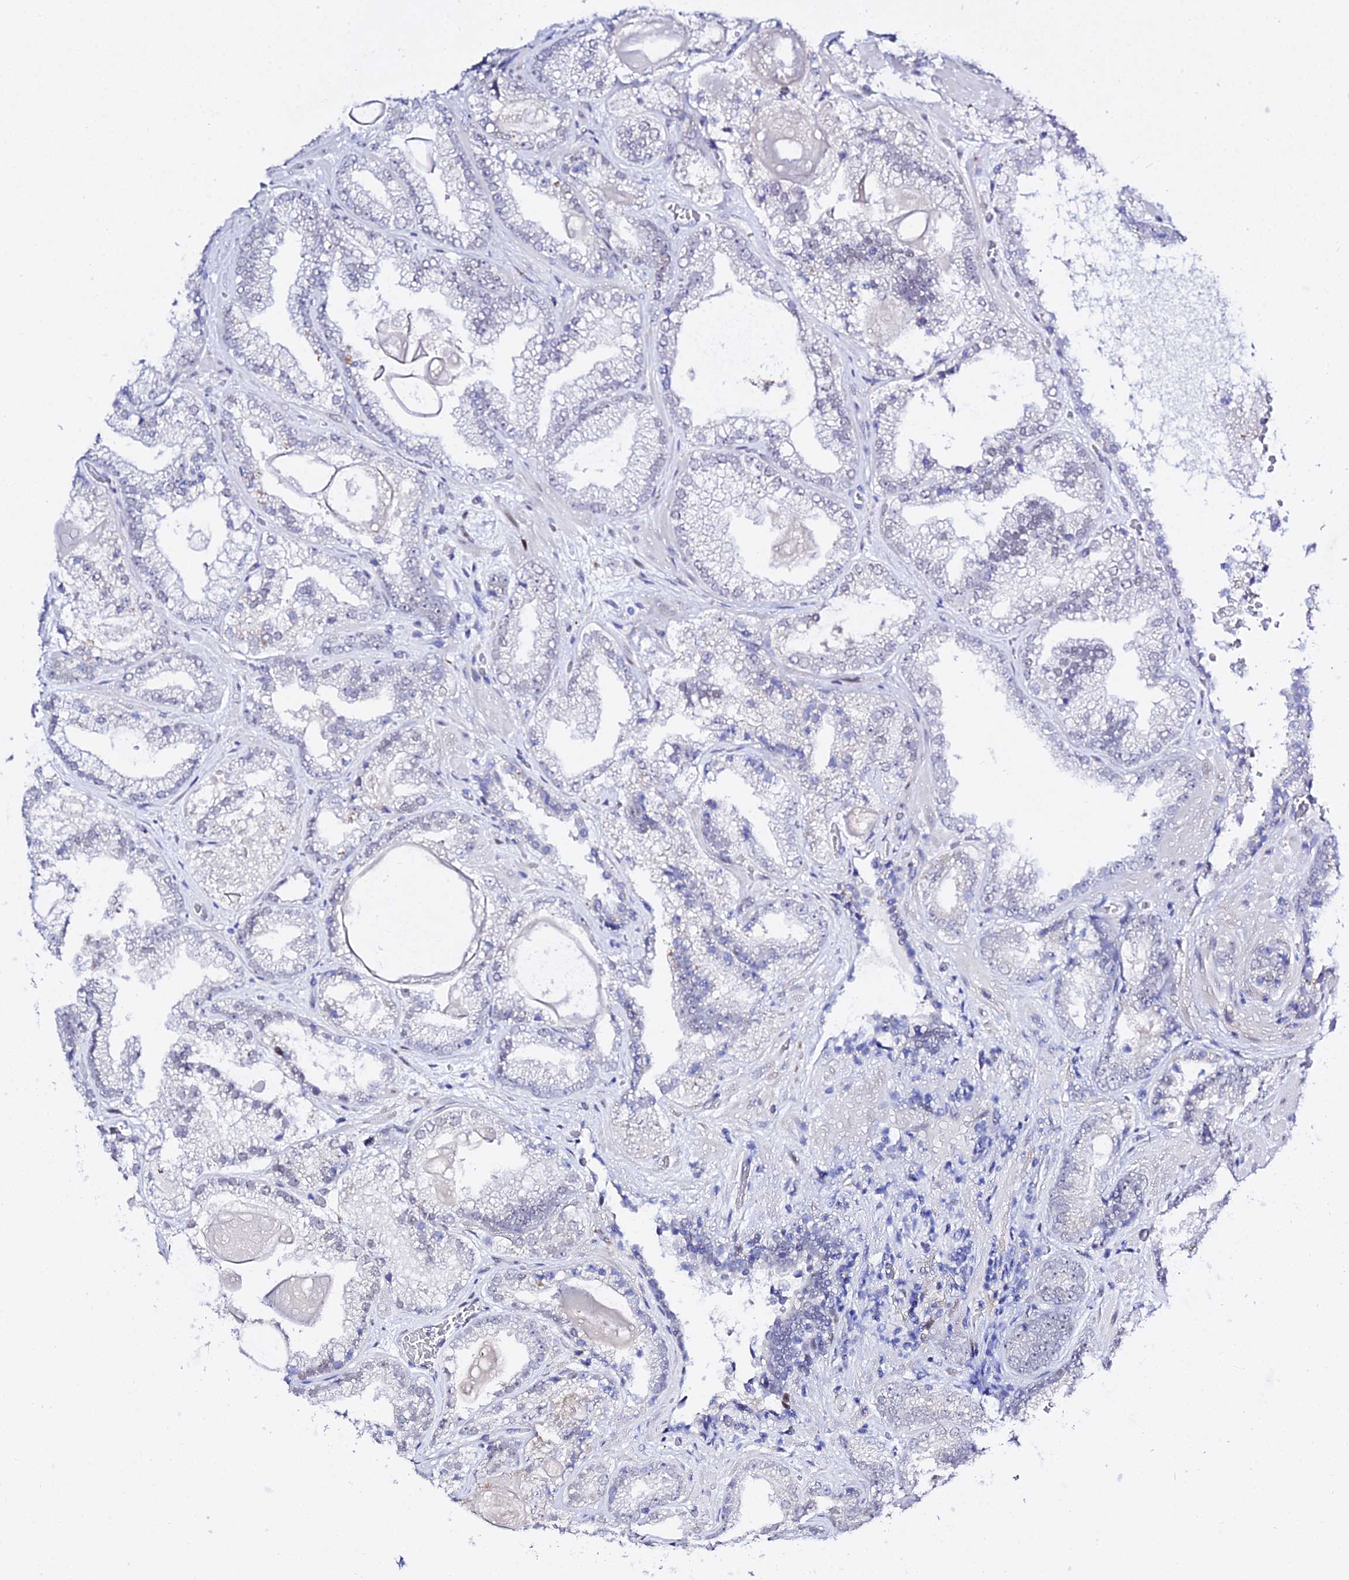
{"staining": {"intensity": "negative", "quantity": "none", "location": "none"}, "tissue": "prostate cancer", "cell_type": "Tumor cells", "image_type": "cancer", "snomed": [{"axis": "morphology", "description": "Adenocarcinoma, Low grade"}, {"axis": "topography", "description": "Prostate"}], "caption": "A micrograph of human adenocarcinoma (low-grade) (prostate) is negative for staining in tumor cells. (DAB (3,3'-diaminobenzidine) immunohistochemistry with hematoxylin counter stain).", "gene": "POFUT2", "patient": {"sex": "male", "age": 57}}